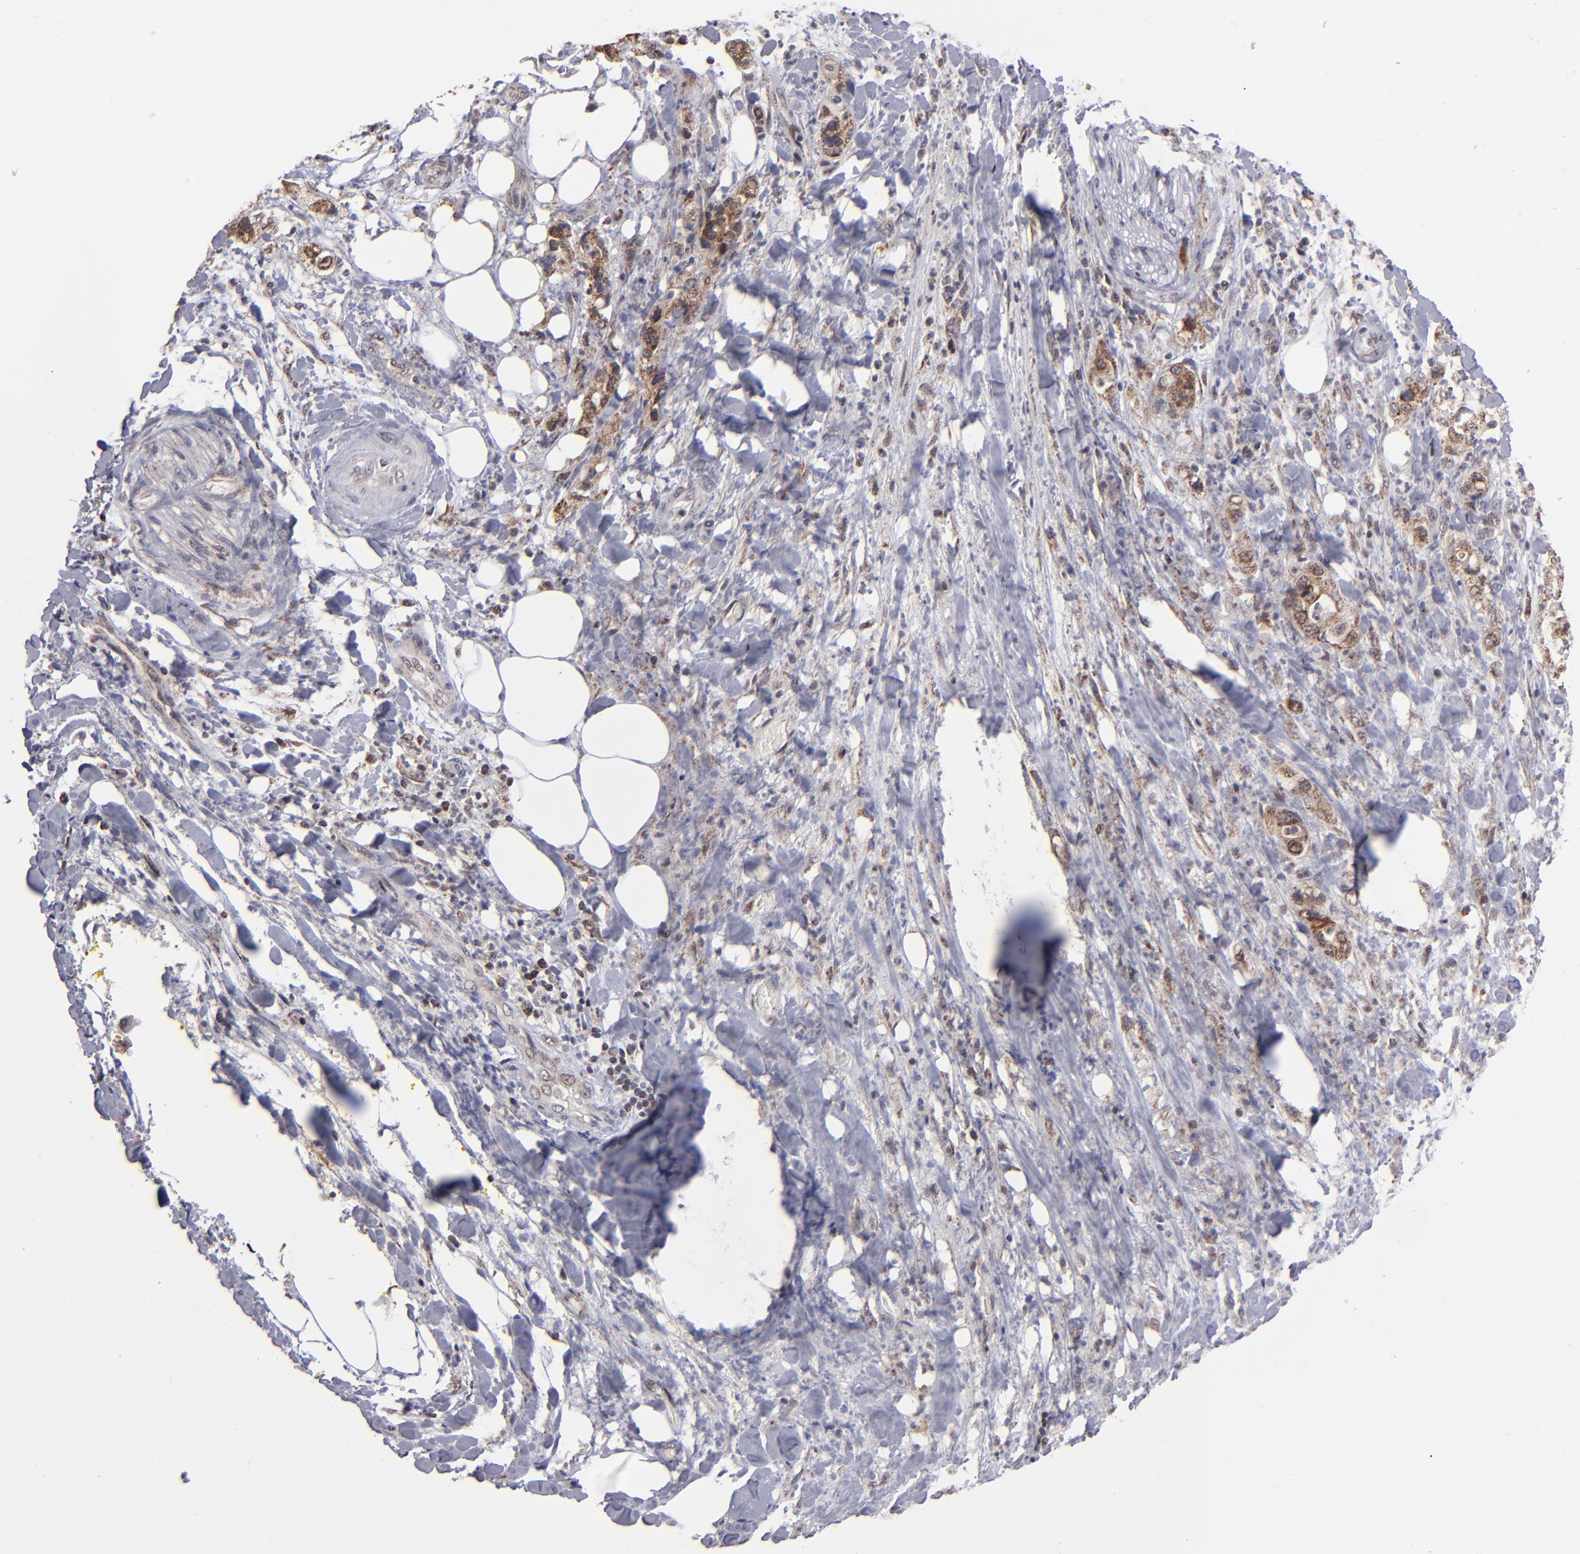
{"staining": {"intensity": "weak", "quantity": "<25%", "location": "cytoplasmic/membranous"}, "tissue": "pancreatic cancer", "cell_type": "Tumor cells", "image_type": "cancer", "snomed": [{"axis": "morphology", "description": "Adenocarcinoma, NOS"}, {"axis": "topography", "description": "Pancreas"}], "caption": "Adenocarcinoma (pancreatic) was stained to show a protein in brown. There is no significant staining in tumor cells. The staining is performed using DAB brown chromogen with nuclei counter-stained in using hematoxylin.", "gene": "SLC15A1", "patient": {"sex": "male", "age": 70}}